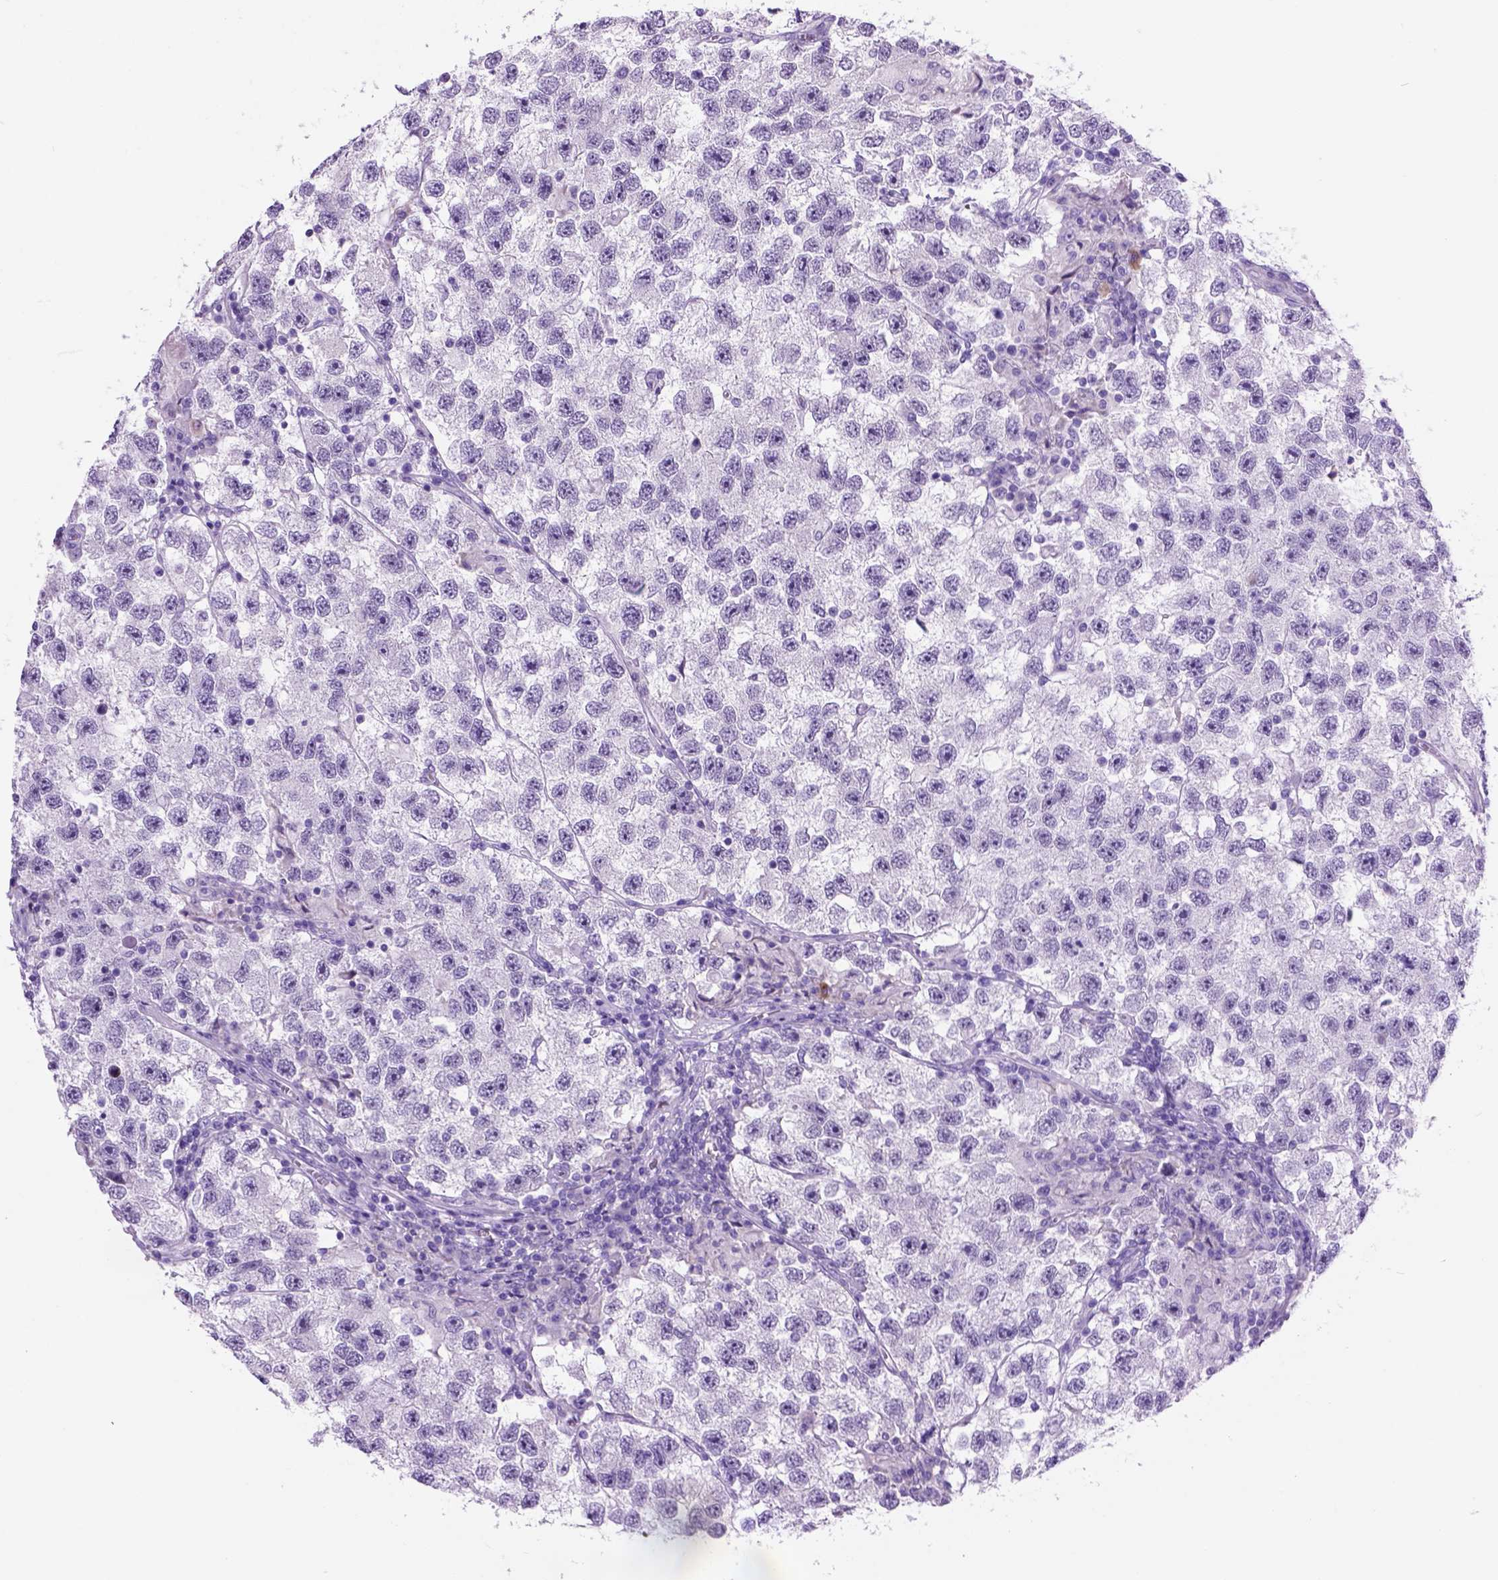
{"staining": {"intensity": "negative", "quantity": "none", "location": "none"}, "tissue": "testis cancer", "cell_type": "Tumor cells", "image_type": "cancer", "snomed": [{"axis": "morphology", "description": "Seminoma, NOS"}, {"axis": "topography", "description": "Testis"}], "caption": "The photomicrograph reveals no significant staining in tumor cells of testis cancer. (Stains: DAB (3,3'-diaminobenzidine) immunohistochemistry with hematoxylin counter stain, Microscopy: brightfield microscopy at high magnification).", "gene": "HHIPL2", "patient": {"sex": "male", "age": 26}}